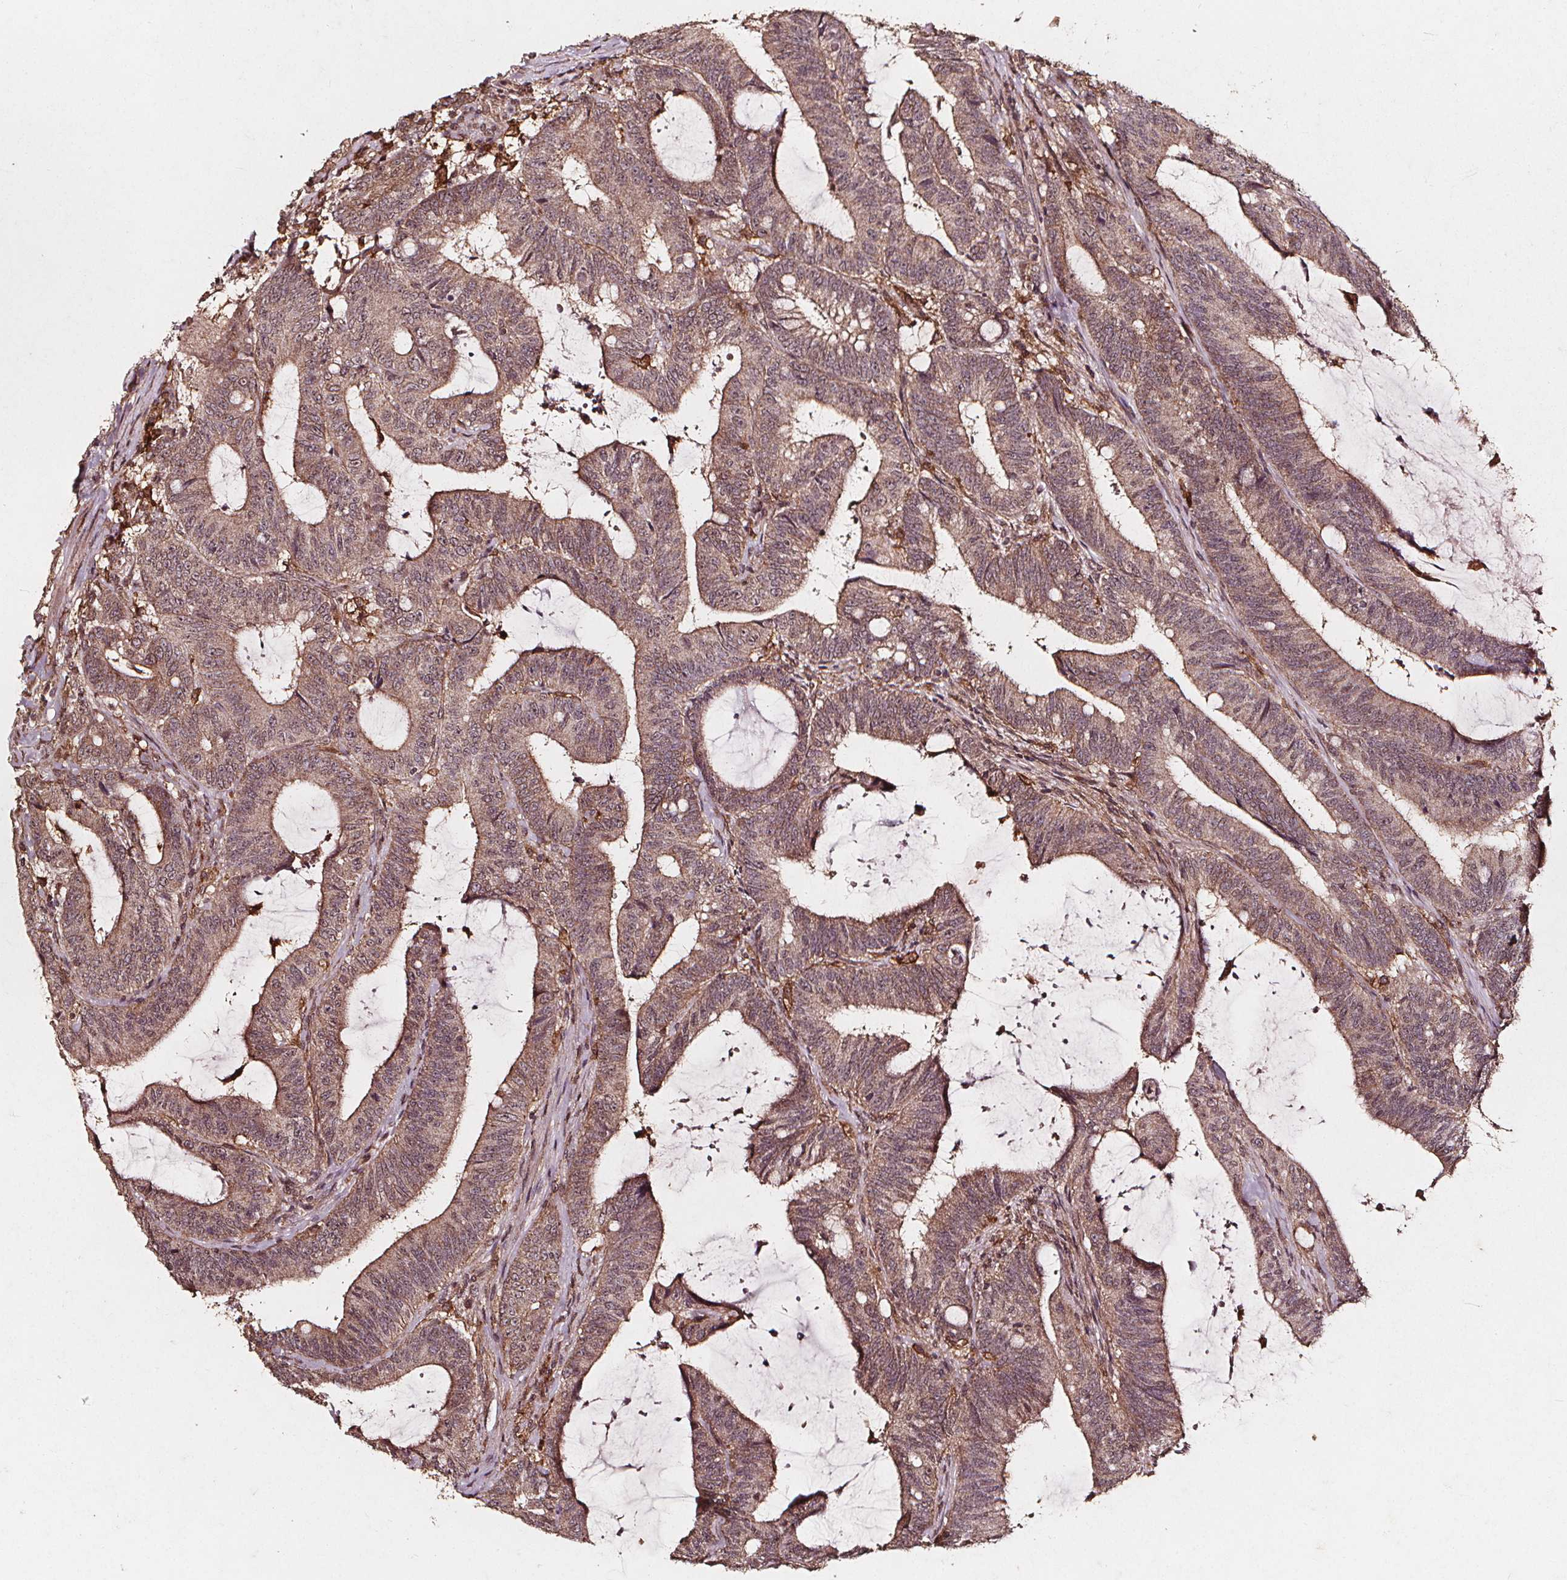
{"staining": {"intensity": "moderate", "quantity": "25%-75%", "location": "cytoplasmic/membranous"}, "tissue": "colorectal cancer", "cell_type": "Tumor cells", "image_type": "cancer", "snomed": [{"axis": "morphology", "description": "Adenocarcinoma, NOS"}, {"axis": "topography", "description": "Colon"}], "caption": "Immunohistochemistry (IHC) photomicrograph of neoplastic tissue: colorectal cancer stained using IHC demonstrates medium levels of moderate protein expression localized specifically in the cytoplasmic/membranous of tumor cells, appearing as a cytoplasmic/membranous brown color.", "gene": "ABCA1", "patient": {"sex": "female", "age": 43}}